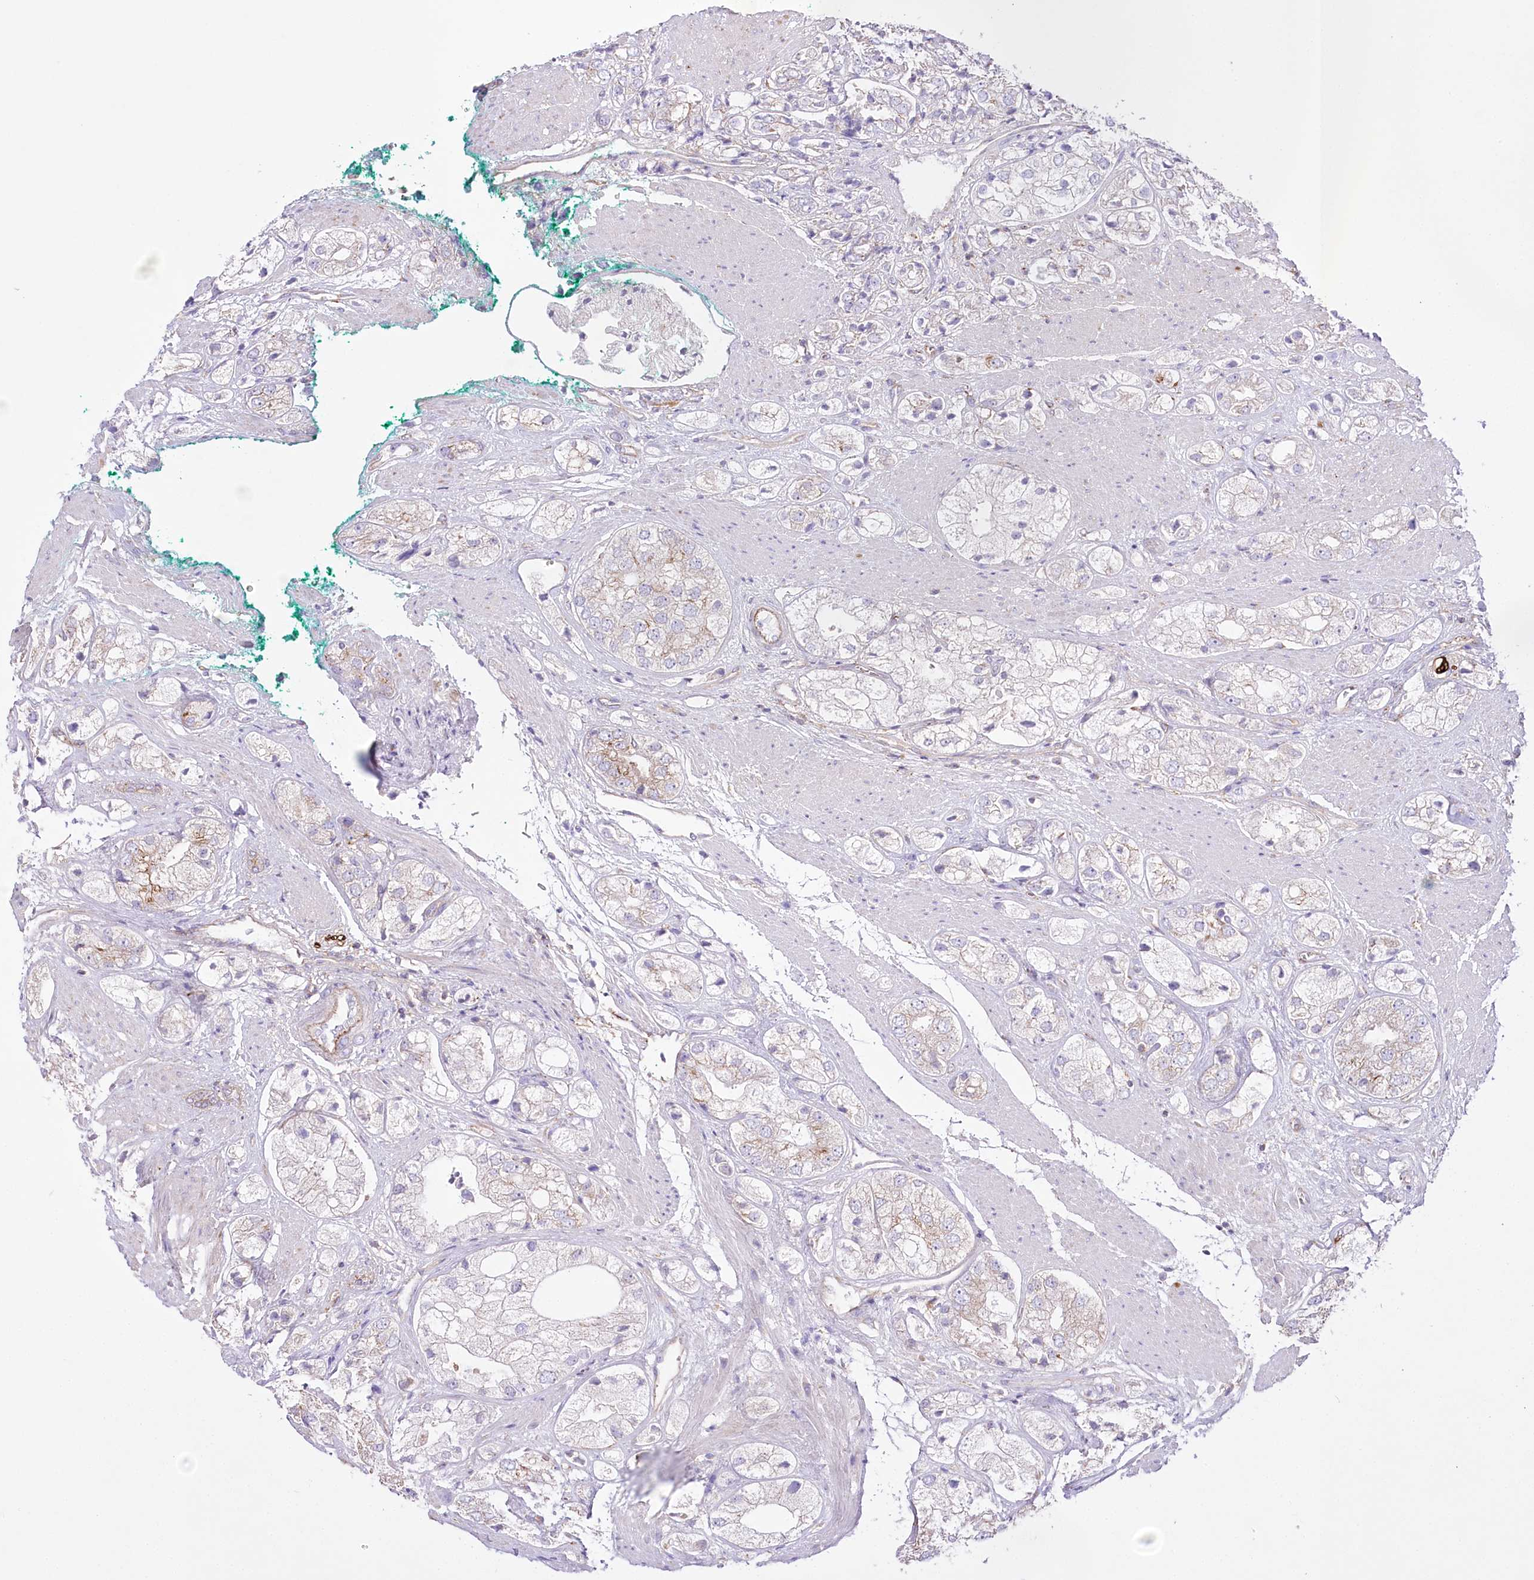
{"staining": {"intensity": "negative", "quantity": "none", "location": "none"}, "tissue": "prostate cancer", "cell_type": "Tumor cells", "image_type": "cancer", "snomed": [{"axis": "morphology", "description": "Adenocarcinoma, High grade"}, {"axis": "topography", "description": "Prostate"}], "caption": "Prostate adenocarcinoma (high-grade) was stained to show a protein in brown. There is no significant staining in tumor cells.", "gene": "FAM216A", "patient": {"sex": "male", "age": 50}}